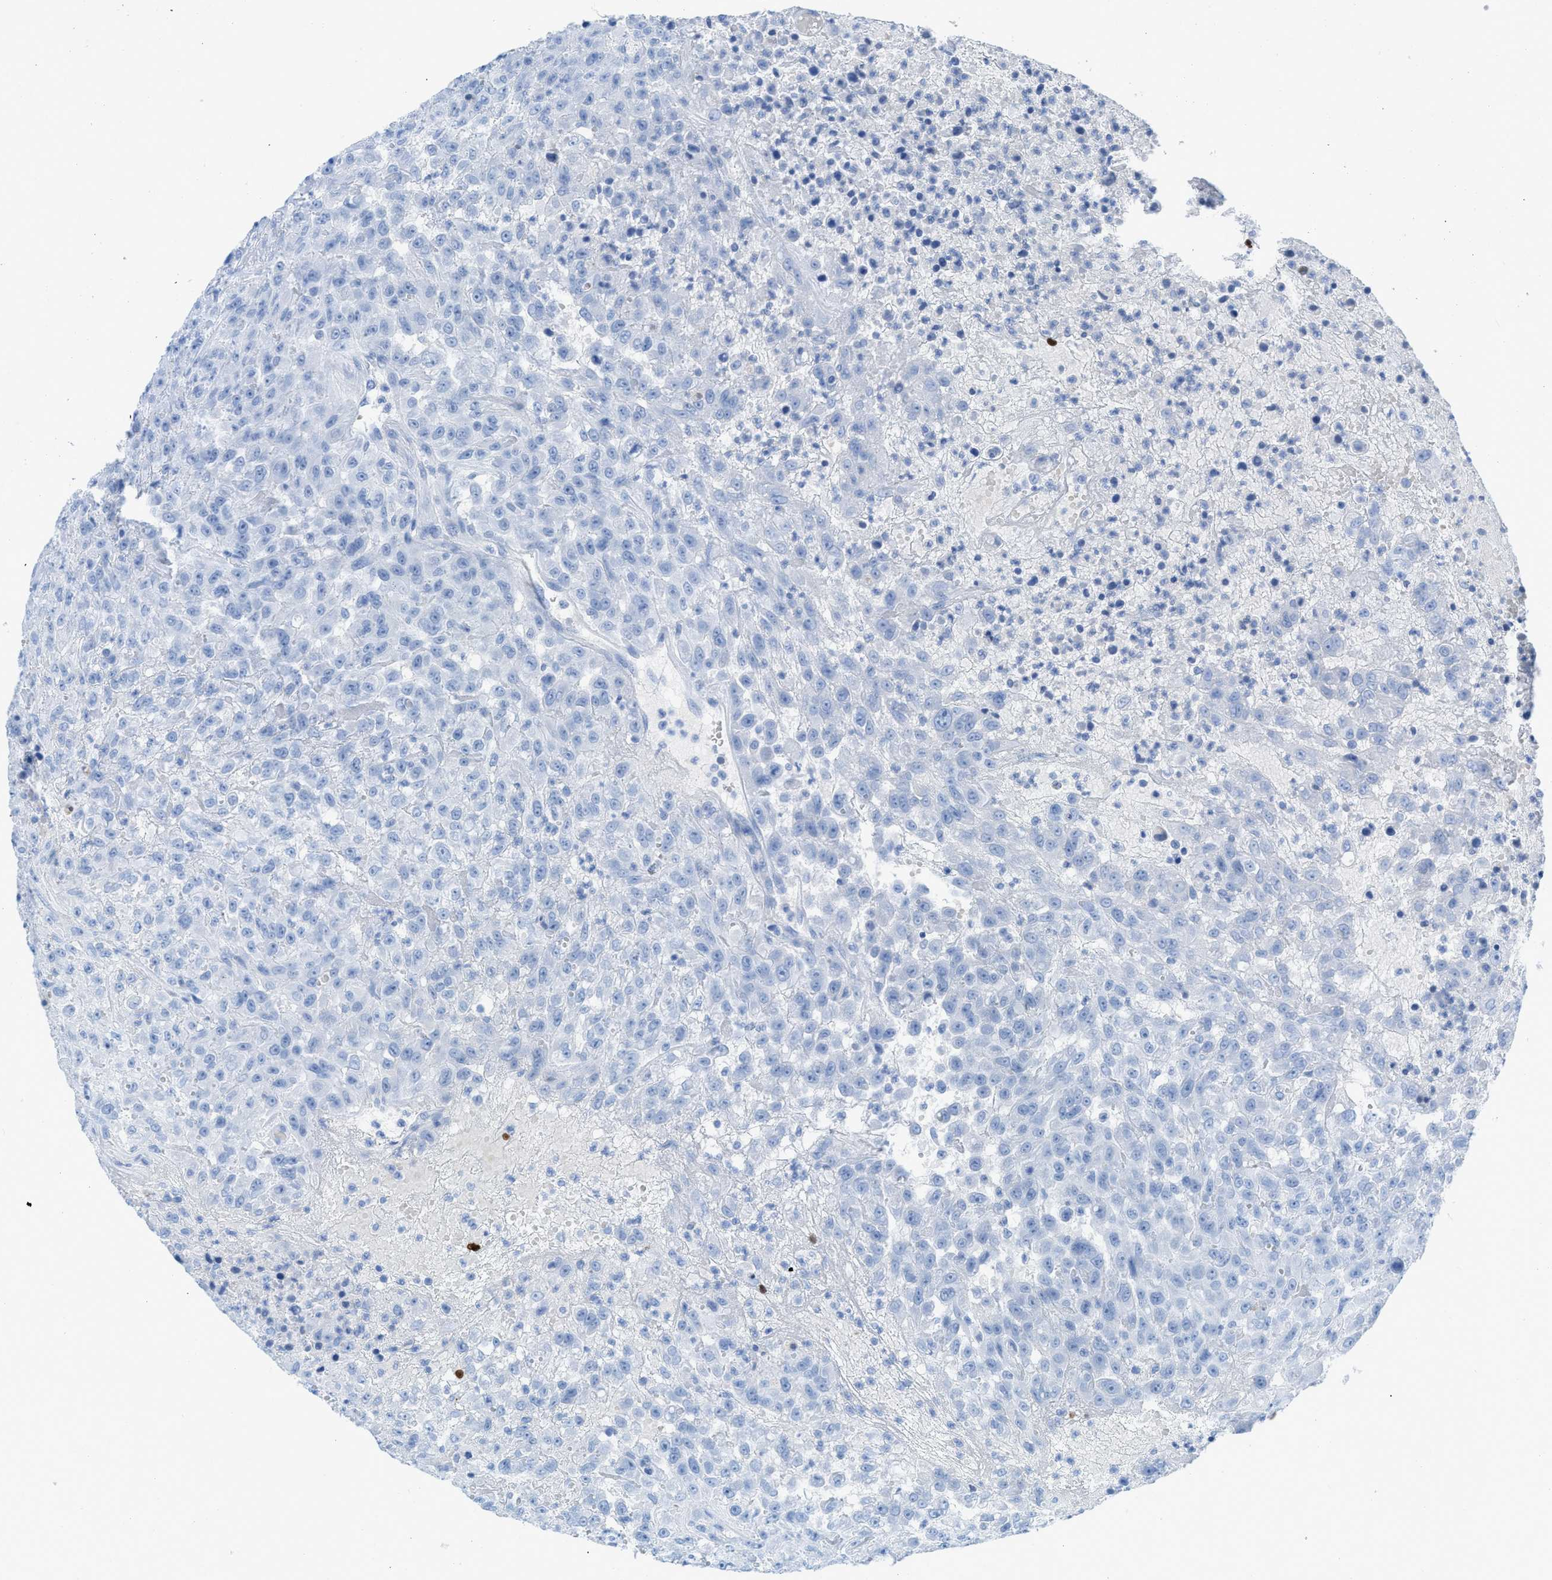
{"staining": {"intensity": "negative", "quantity": "none", "location": "none"}, "tissue": "urothelial cancer", "cell_type": "Tumor cells", "image_type": "cancer", "snomed": [{"axis": "morphology", "description": "Urothelial carcinoma, High grade"}, {"axis": "topography", "description": "Urinary bladder"}], "caption": "This micrograph is of urothelial cancer stained with immunohistochemistry (IHC) to label a protein in brown with the nuclei are counter-stained blue. There is no expression in tumor cells. Nuclei are stained in blue.", "gene": "TCL1A", "patient": {"sex": "male", "age": 46}}